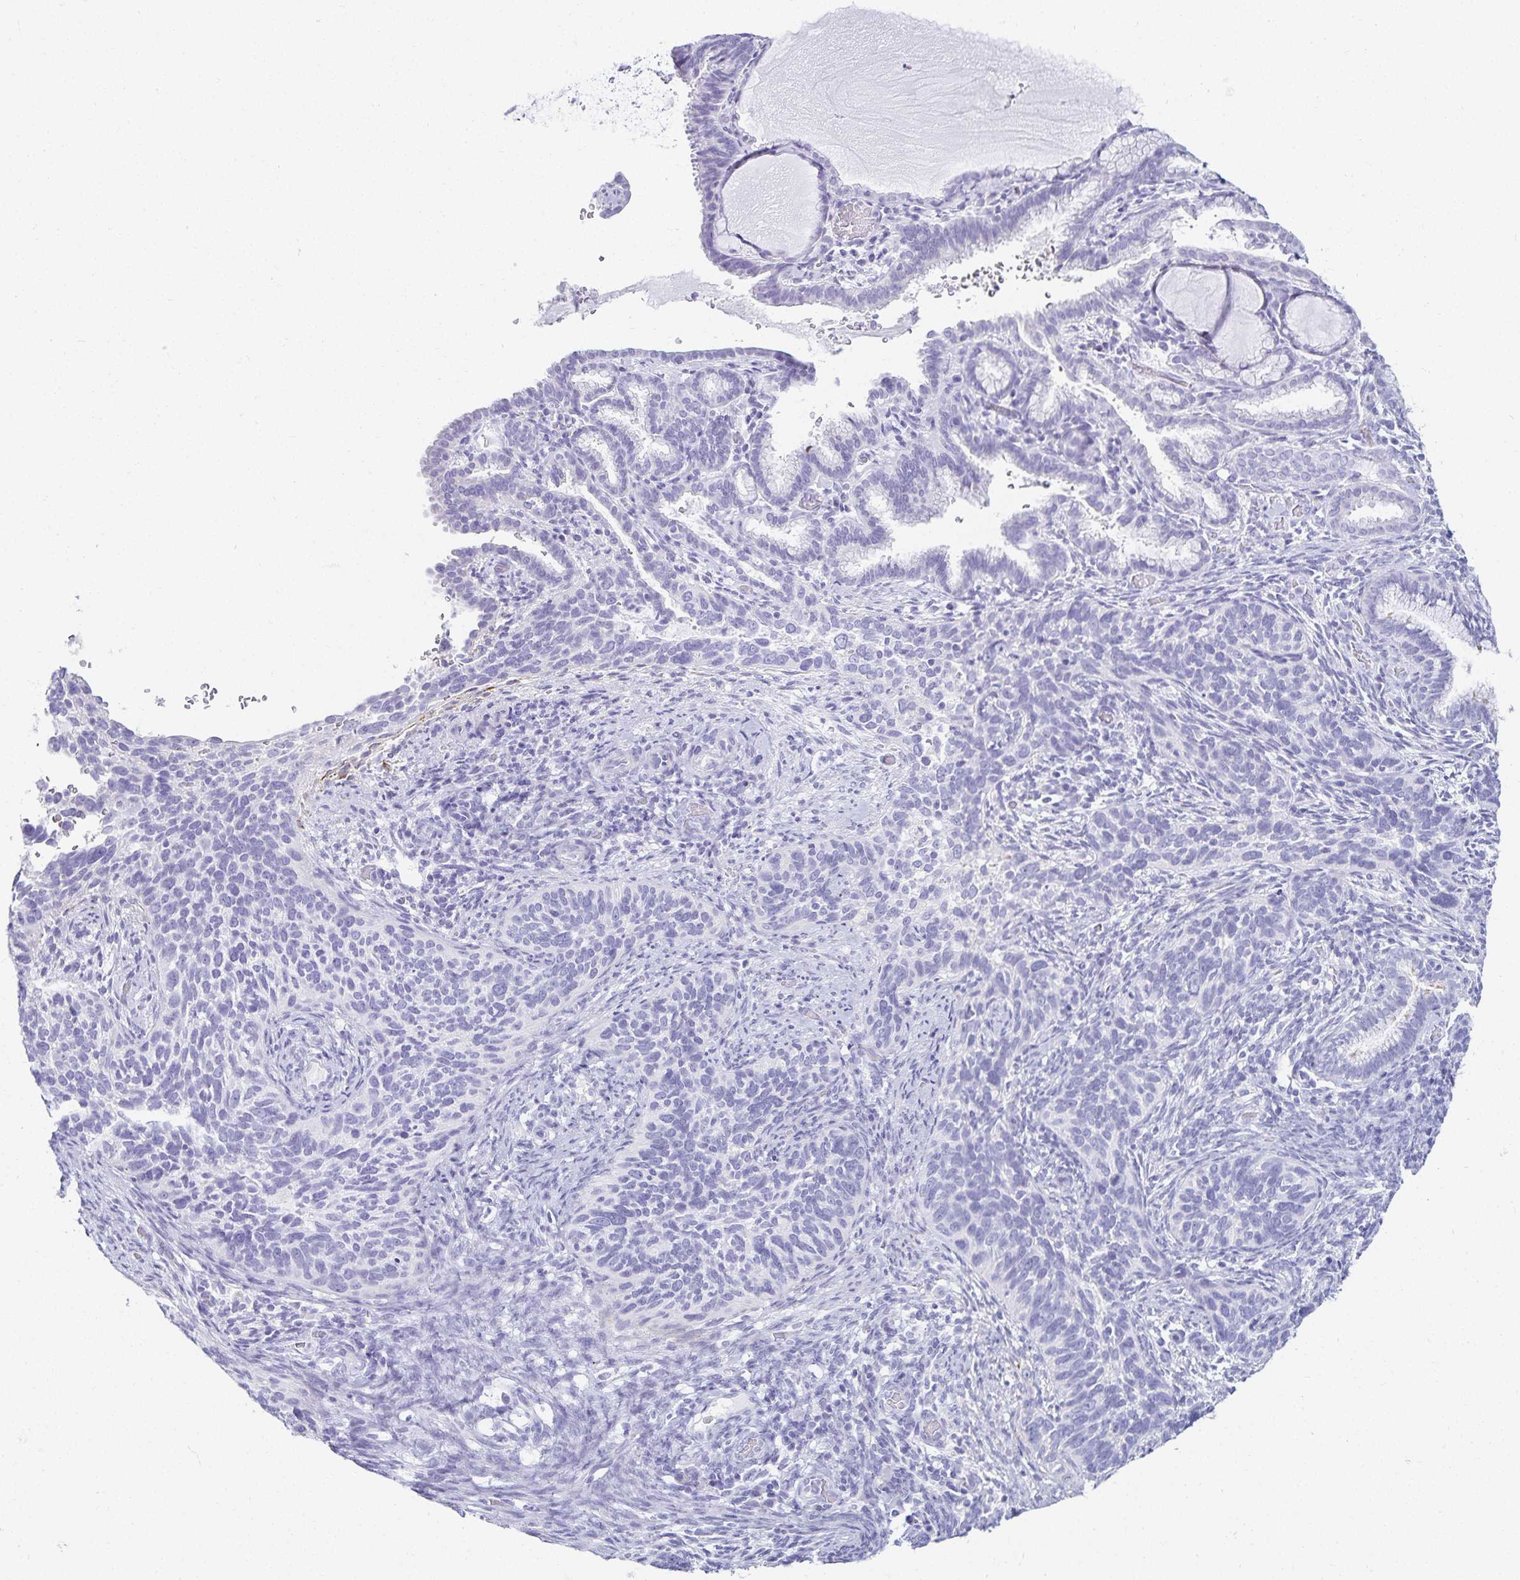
{"staining": {"intensity": "negative", "quantity": "none", "location": "none"}, "tissue": "cervical cancer", "cell_type": "Tumor cells", "image_type": "cancer", "snomed": [{"axis": "morphology", "description": "Squamous cell carcinoma, NOS"}, {"axis": "topography", "description": "Cervix"}], "caption": "A photomicrograph of human cervical cancer (squamous cell carcinoma) is negative for staining in tumor cells.", "gene": "GP2", "patient": {"sex": "female", "age": 51}}